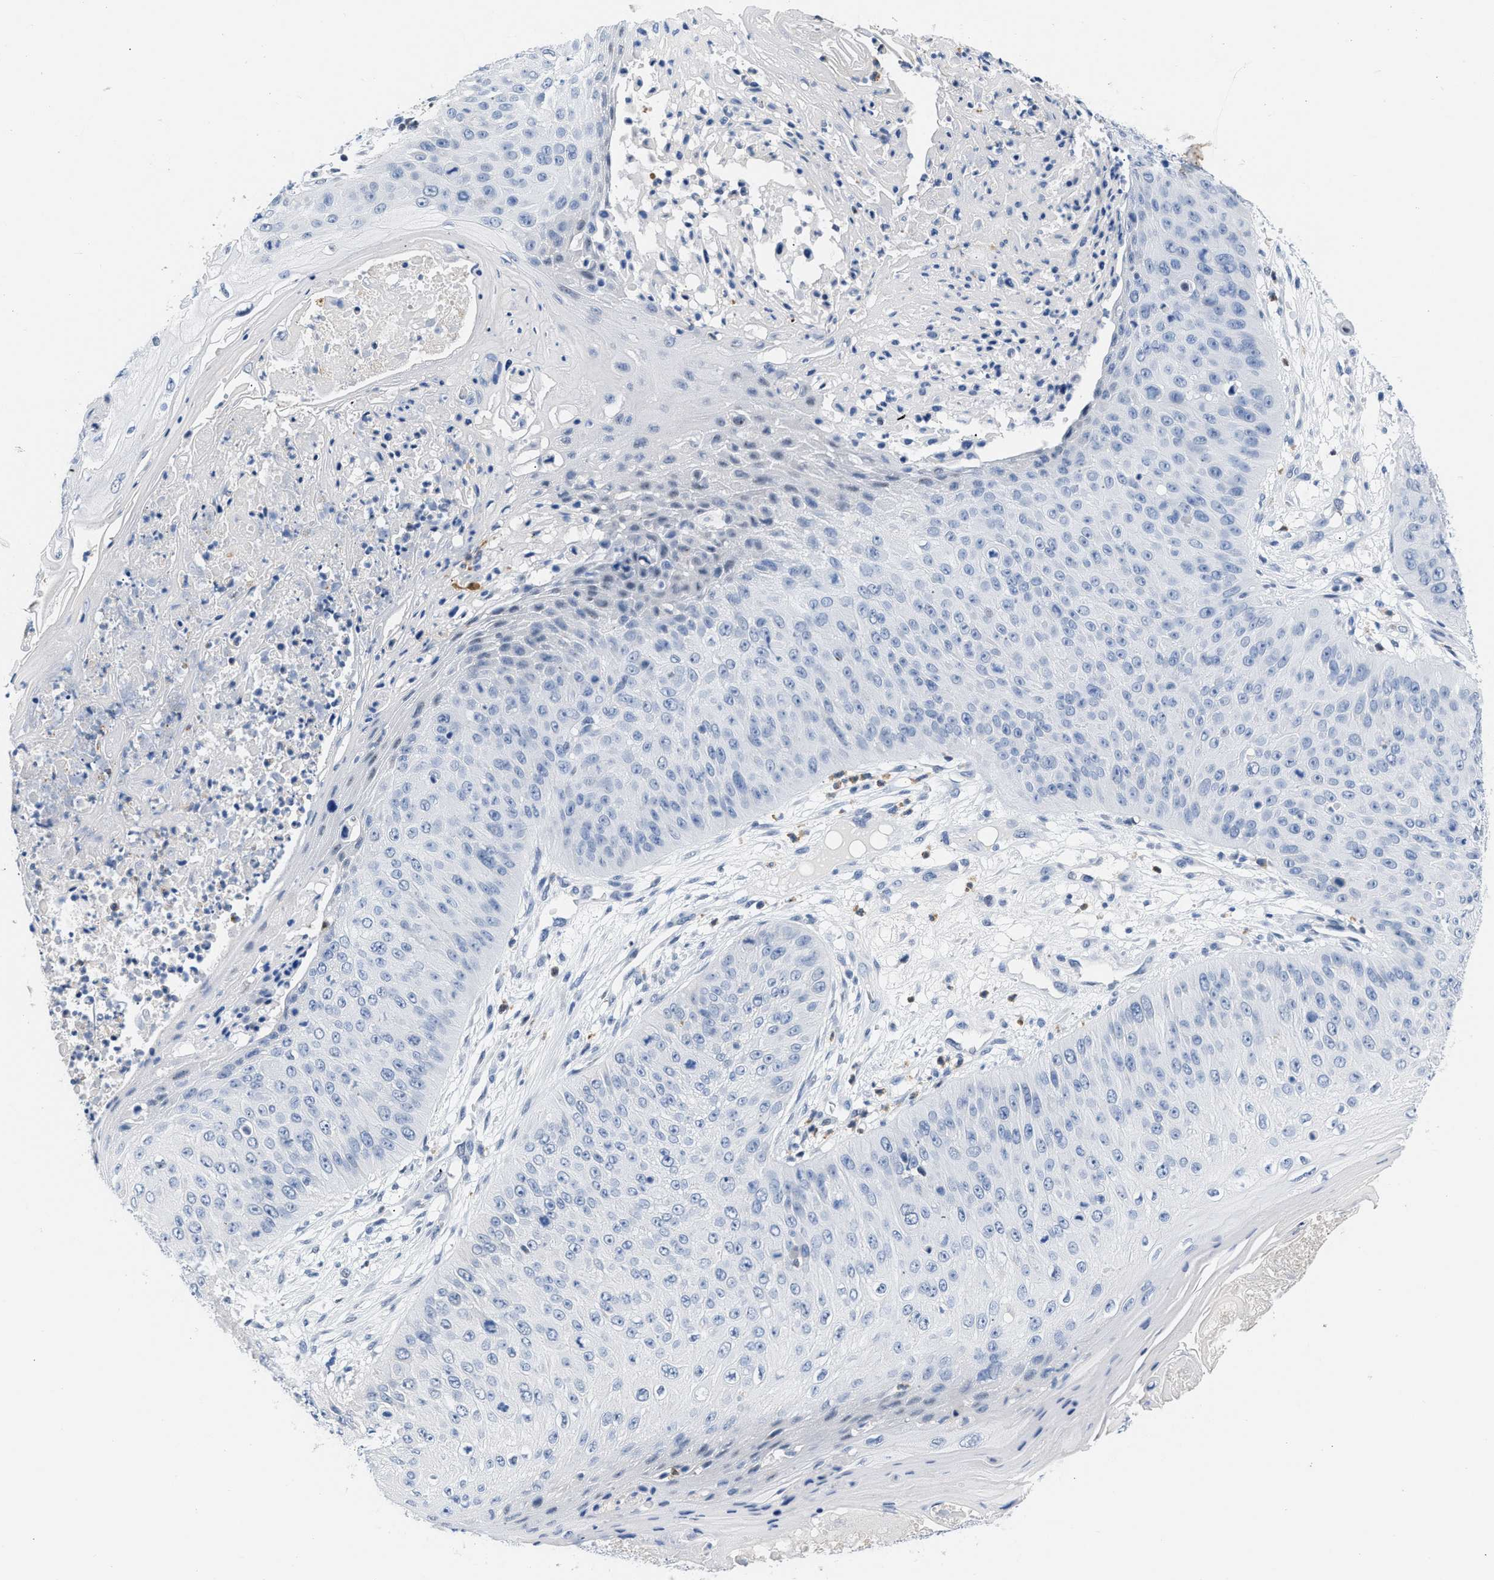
{"staining": {"intensity": "negative", "quantity": "none", "location": "none"}, "tissue": "skin cancer", "cell_type": "Tumor cells", "image_type": "cancer", "snomed": [{"axis": "morphology", "description": "Squamous cell carcinoma, NOS"}, {"axis": "topography", "description": "Skin"}], "caption": "Tumor cells show no significant protein expression in skin squamous cell carcinoma. Brightfield microscopy of immunohistochemistry stained with DAB (brown) and hematoxylin (blue), captured at high magnification.", "gene": "BOLL", "patient": {"sex": "female", "age": 80}}